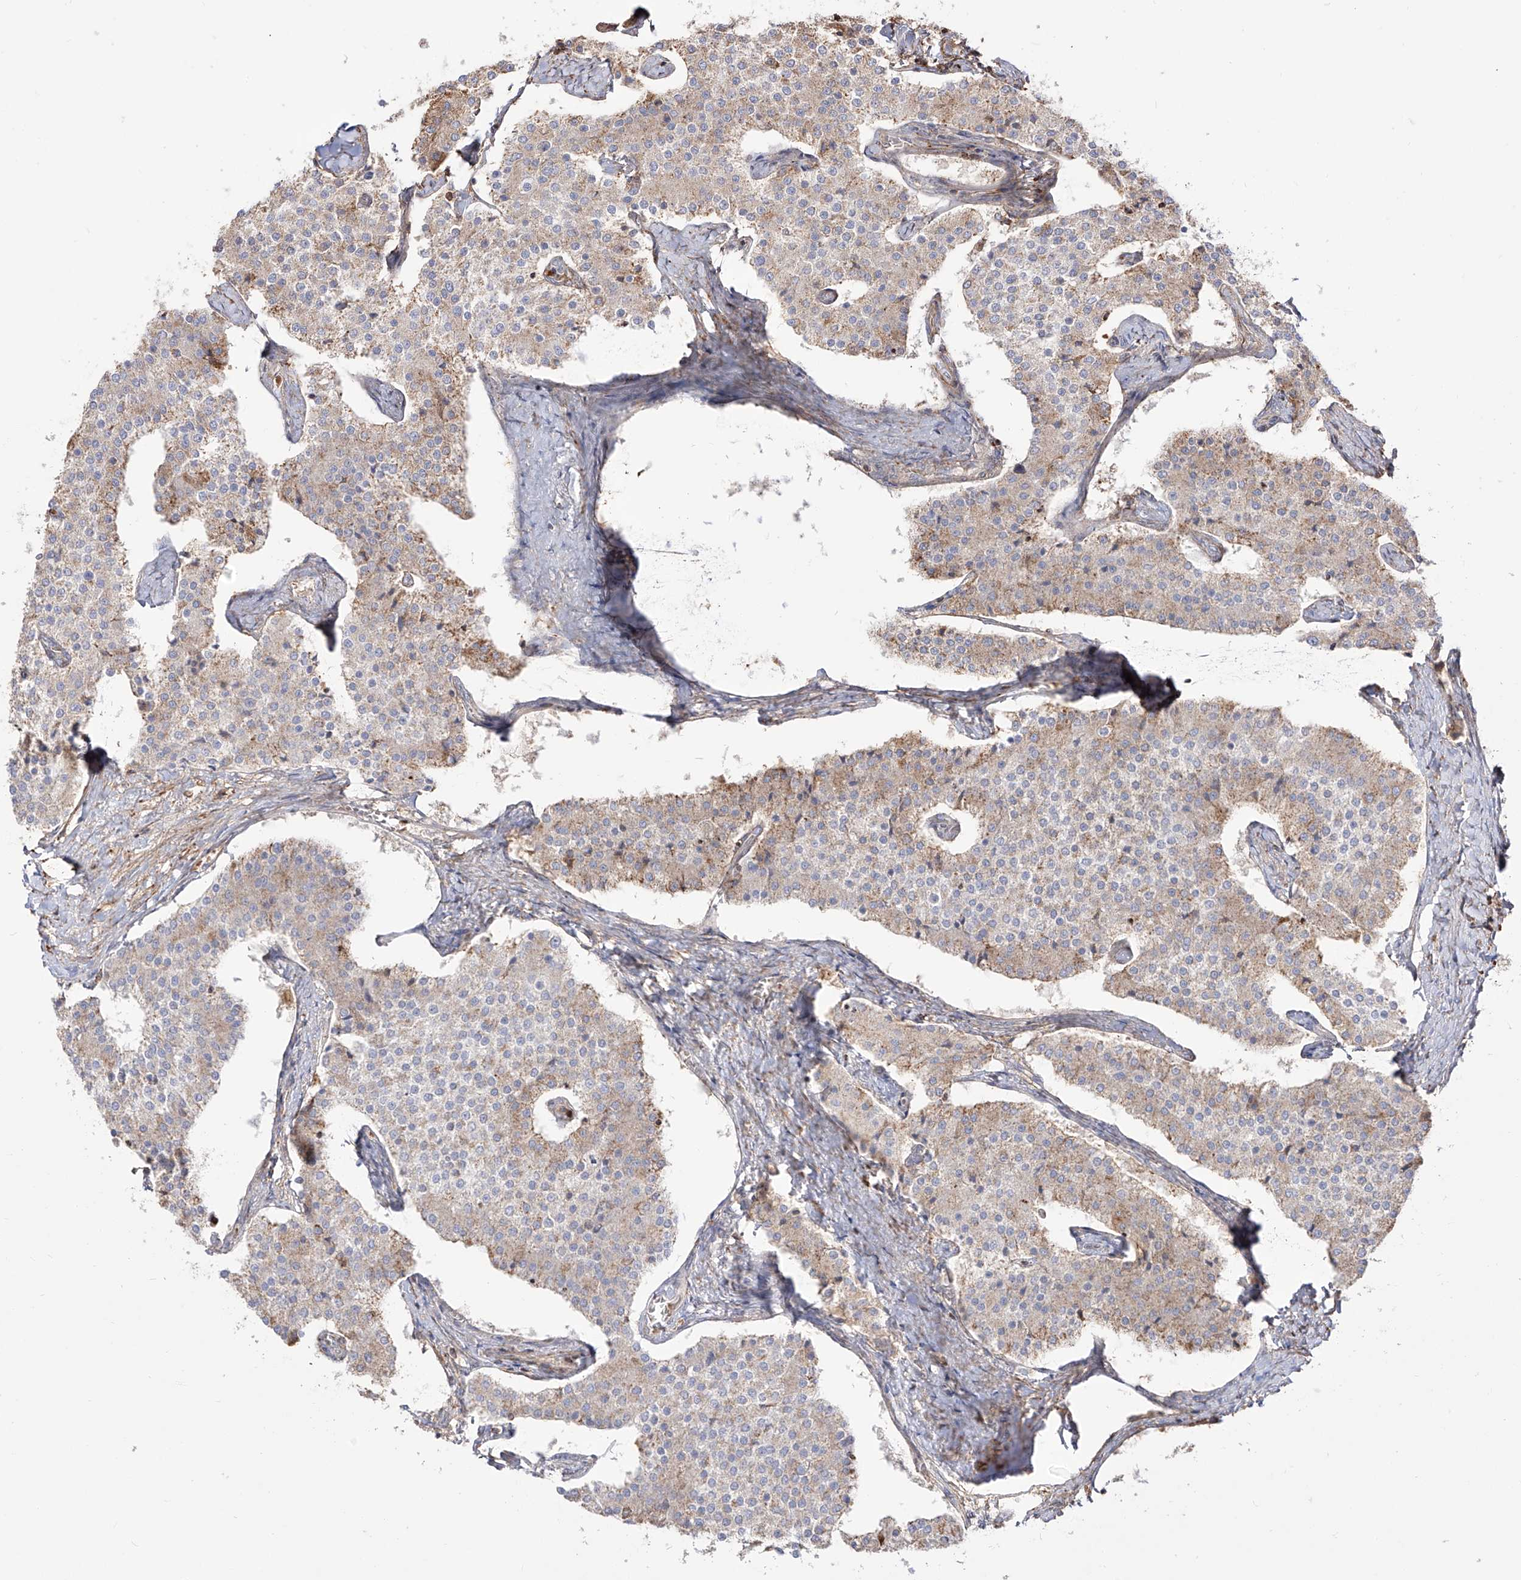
{"staining": {"intensity": "weak", "quantity": "25%-75%", "location": "cytoplasmic/membranous"}, "tissue": "carcinoid", "cell_type": "Tumor cells", "image_type": "cancer", "snomed": [{"axis": "morphology", "description": "Carcinoid, malignant, NOS"}, {"axis": "topography", "description": "Colon"}], "caption": "Protein expression analysis of human carcinoid (malignant) reveals weak cytoplasmic/membranous positivity in about 25%-75% of tumor cells.", "gene": "ZGRF1", "patient": {"sex": "female", "age": 52}}